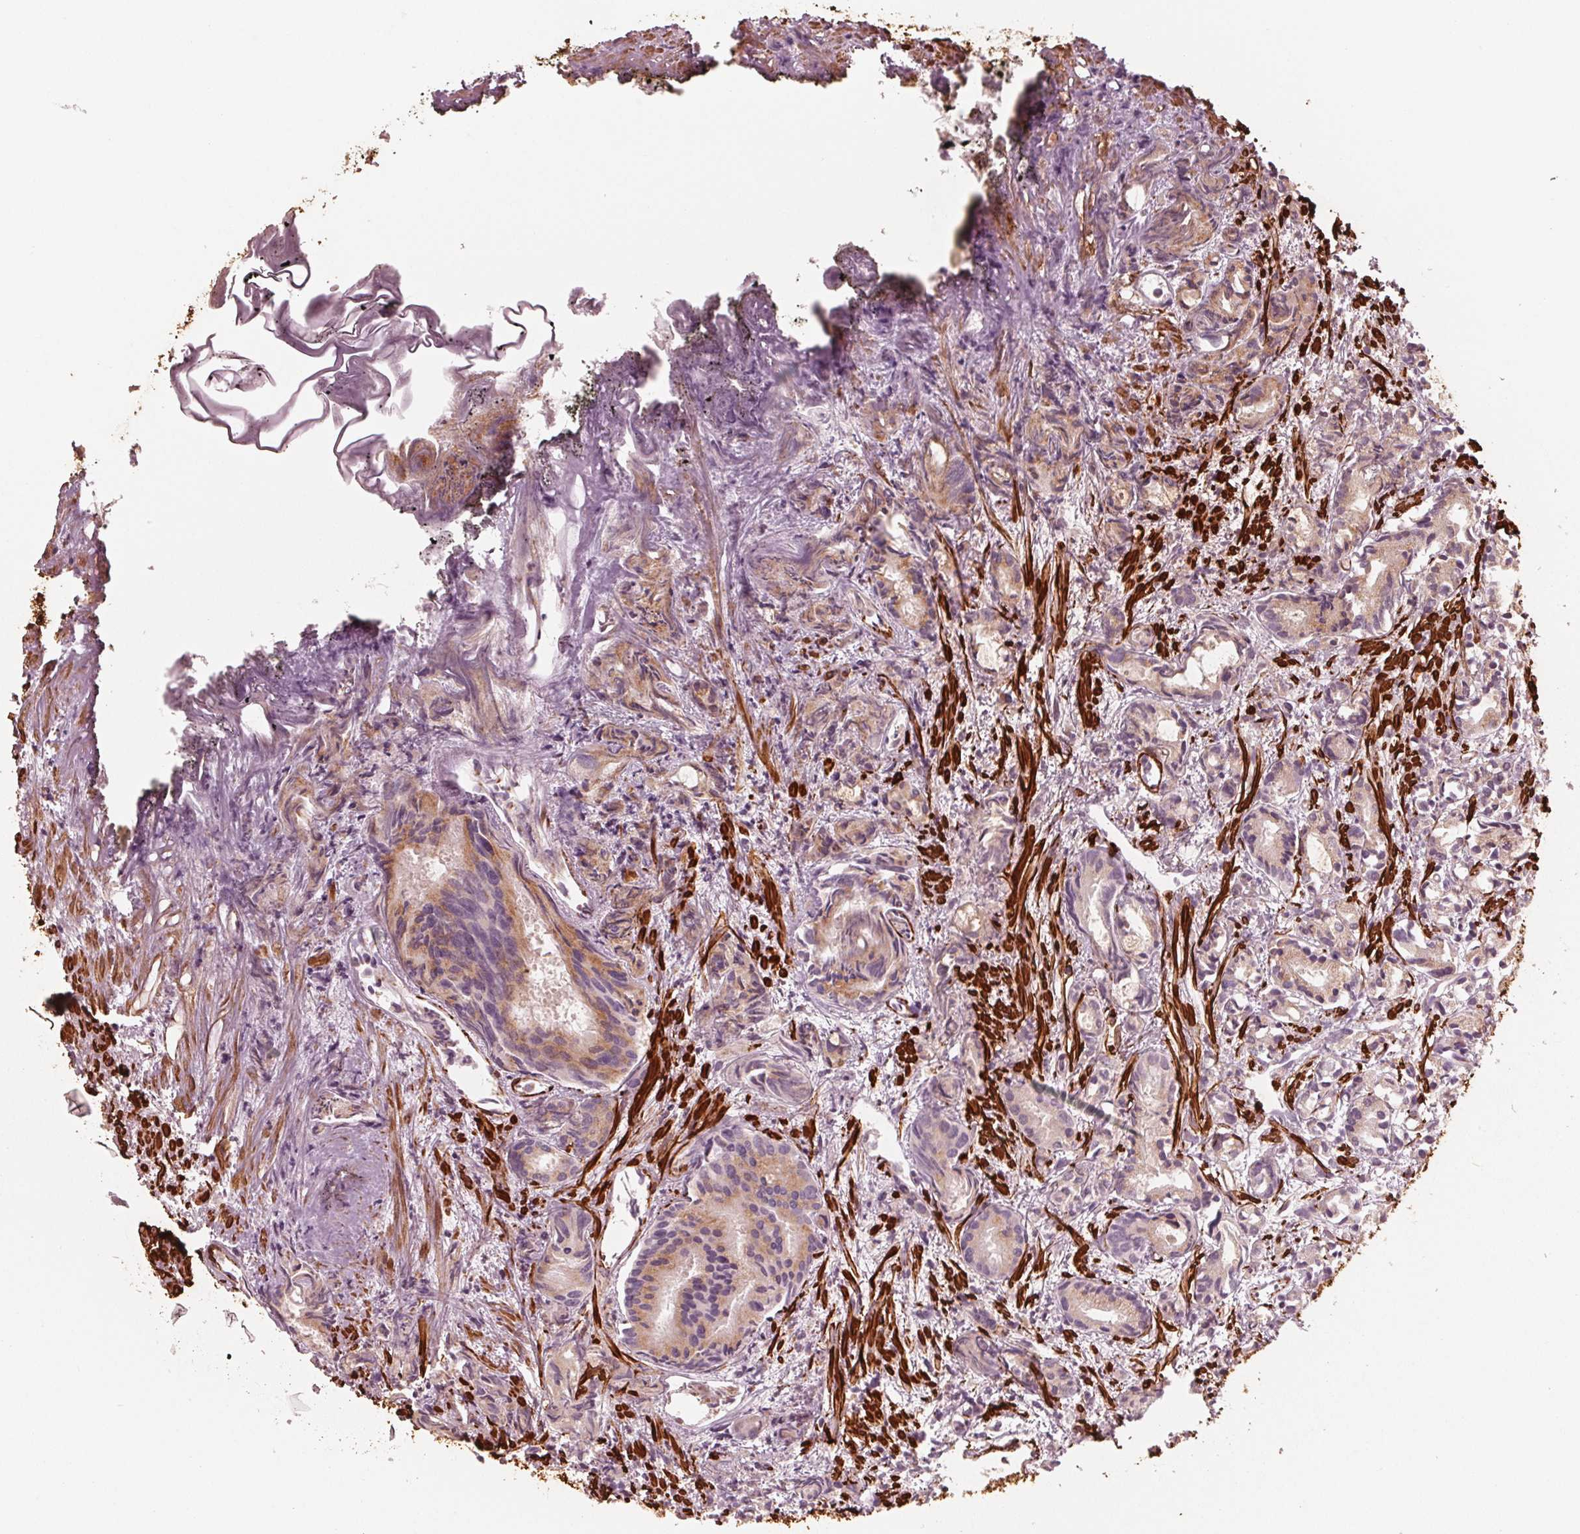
{"staining": {"intensity": "moderate", "quantity": "<25%", "location": "cytoplasmic/membranous"}, "tissue": "prostate cancer", "cell_type": "Tumor cells", "image_type": "cancer", "snomed": [{"axis": "morphology", "description": "Adenocarcinoma, High grade"}, {"axis": "topography", "description": "Prostate"}], "caption": "A brown stain highlights moderate cytoplasmic/membranous positivity of a protein in prostate adenocarcinoma (high-grade) tumor cells.", "gene": "MIER3", "patient": {"sex": "male", "age": 79}}